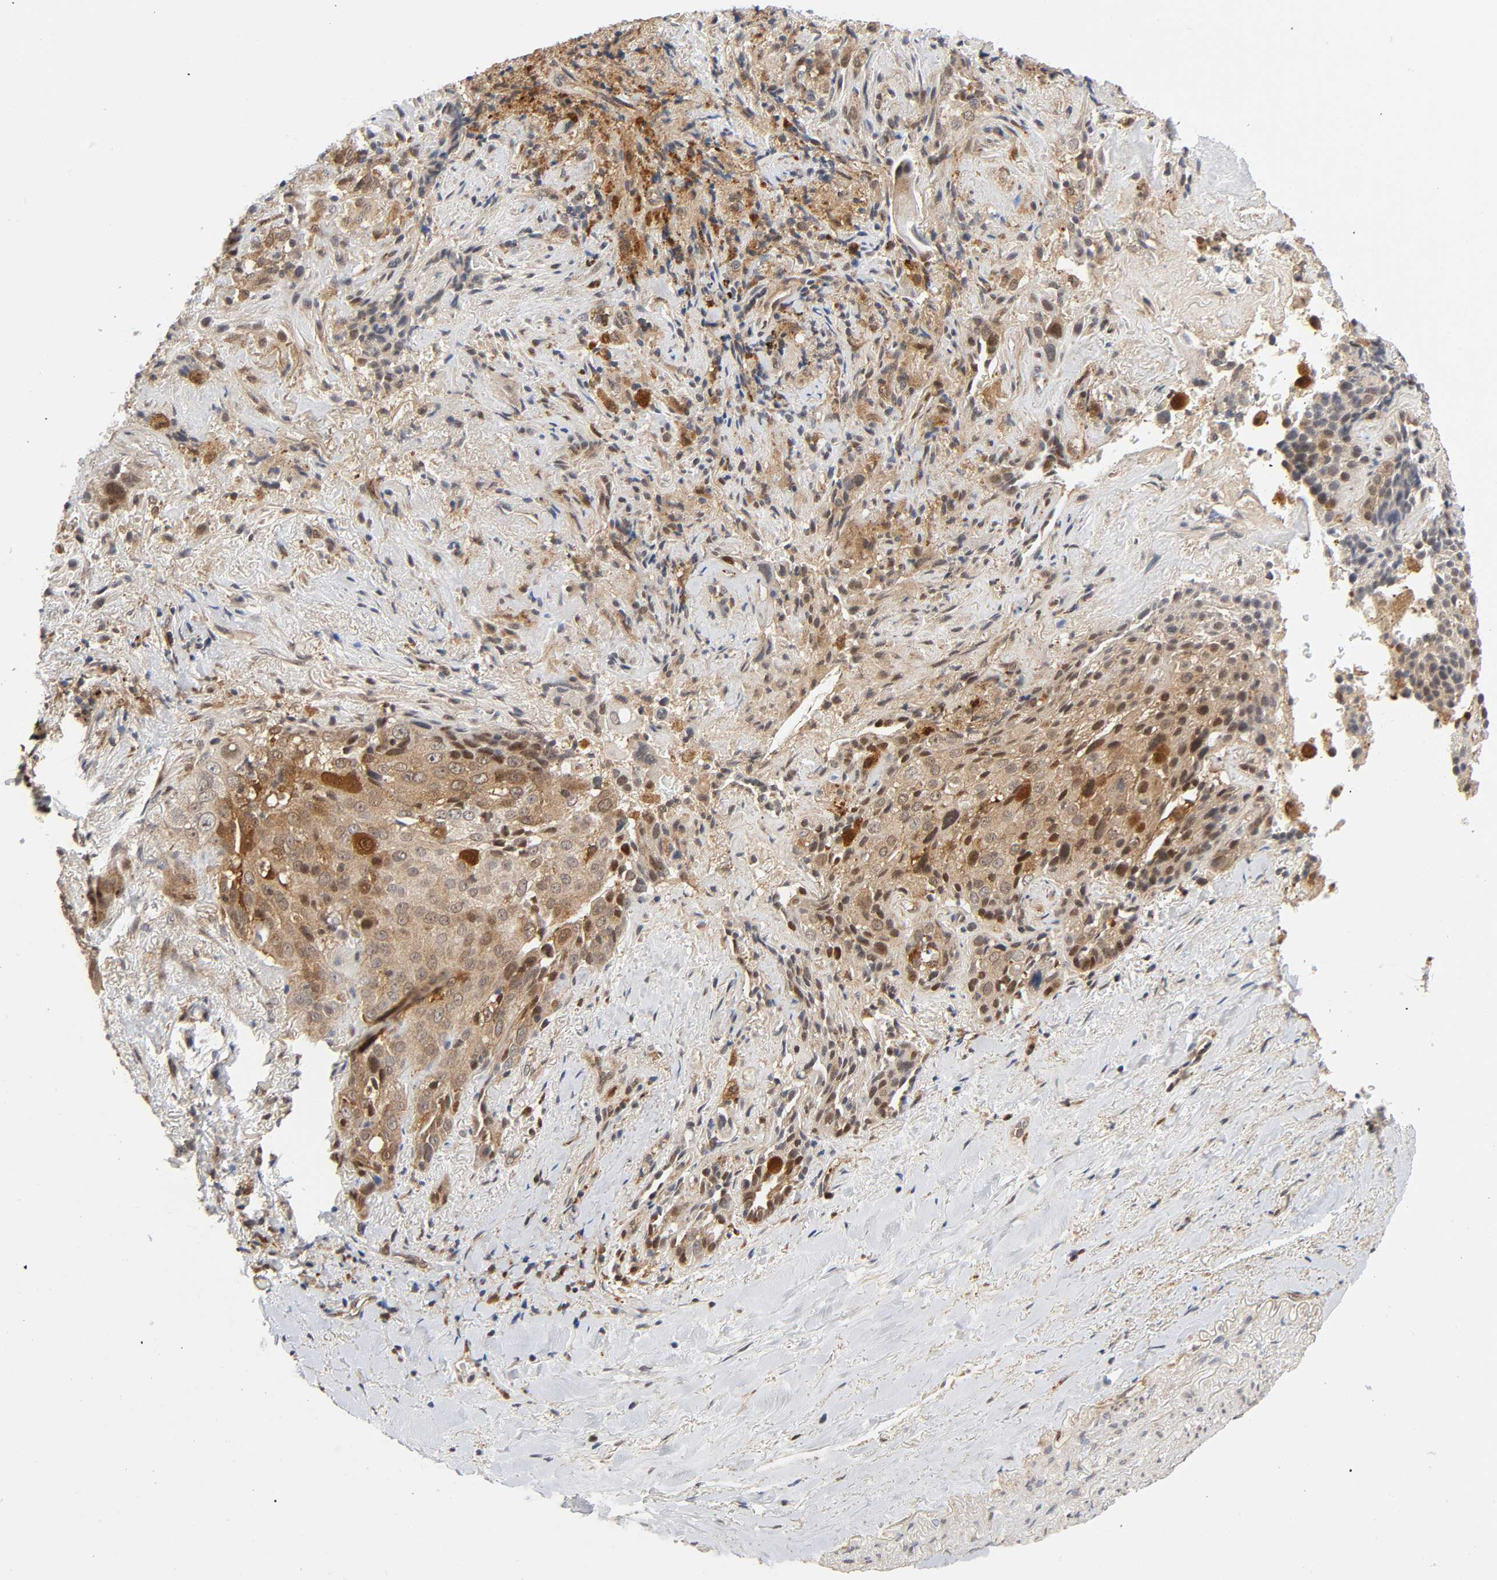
{"staining": {"intensity": "weak", "quantity": ">75%", "location": "cytoplasmic/membranous,nuclear"}, "tissue": "lung cancer", "cell_type": "Tumor cells", "image_type": "cancer", "snomed": [{"axis": "morphology", "description": "Squamous cell carcinoma, NOS"}, {"axis": "topography", "description": "Lung"}], "caption": "The histopathology image reveals staining of lung cancer (squamous cell carcinoma), revealing weak cytoplasmic/membranous and nuclear protein expression (brown color) within tumor cells. The staining was performed using DAB (3,3'-diaminobenzidine) to visualize the protein expression in brown, while the nuclei were stained in blue with hematoxylin (Magnification: 20x).", "gene": "CASP9", "patient": {"sex": "male", "age": 54}}